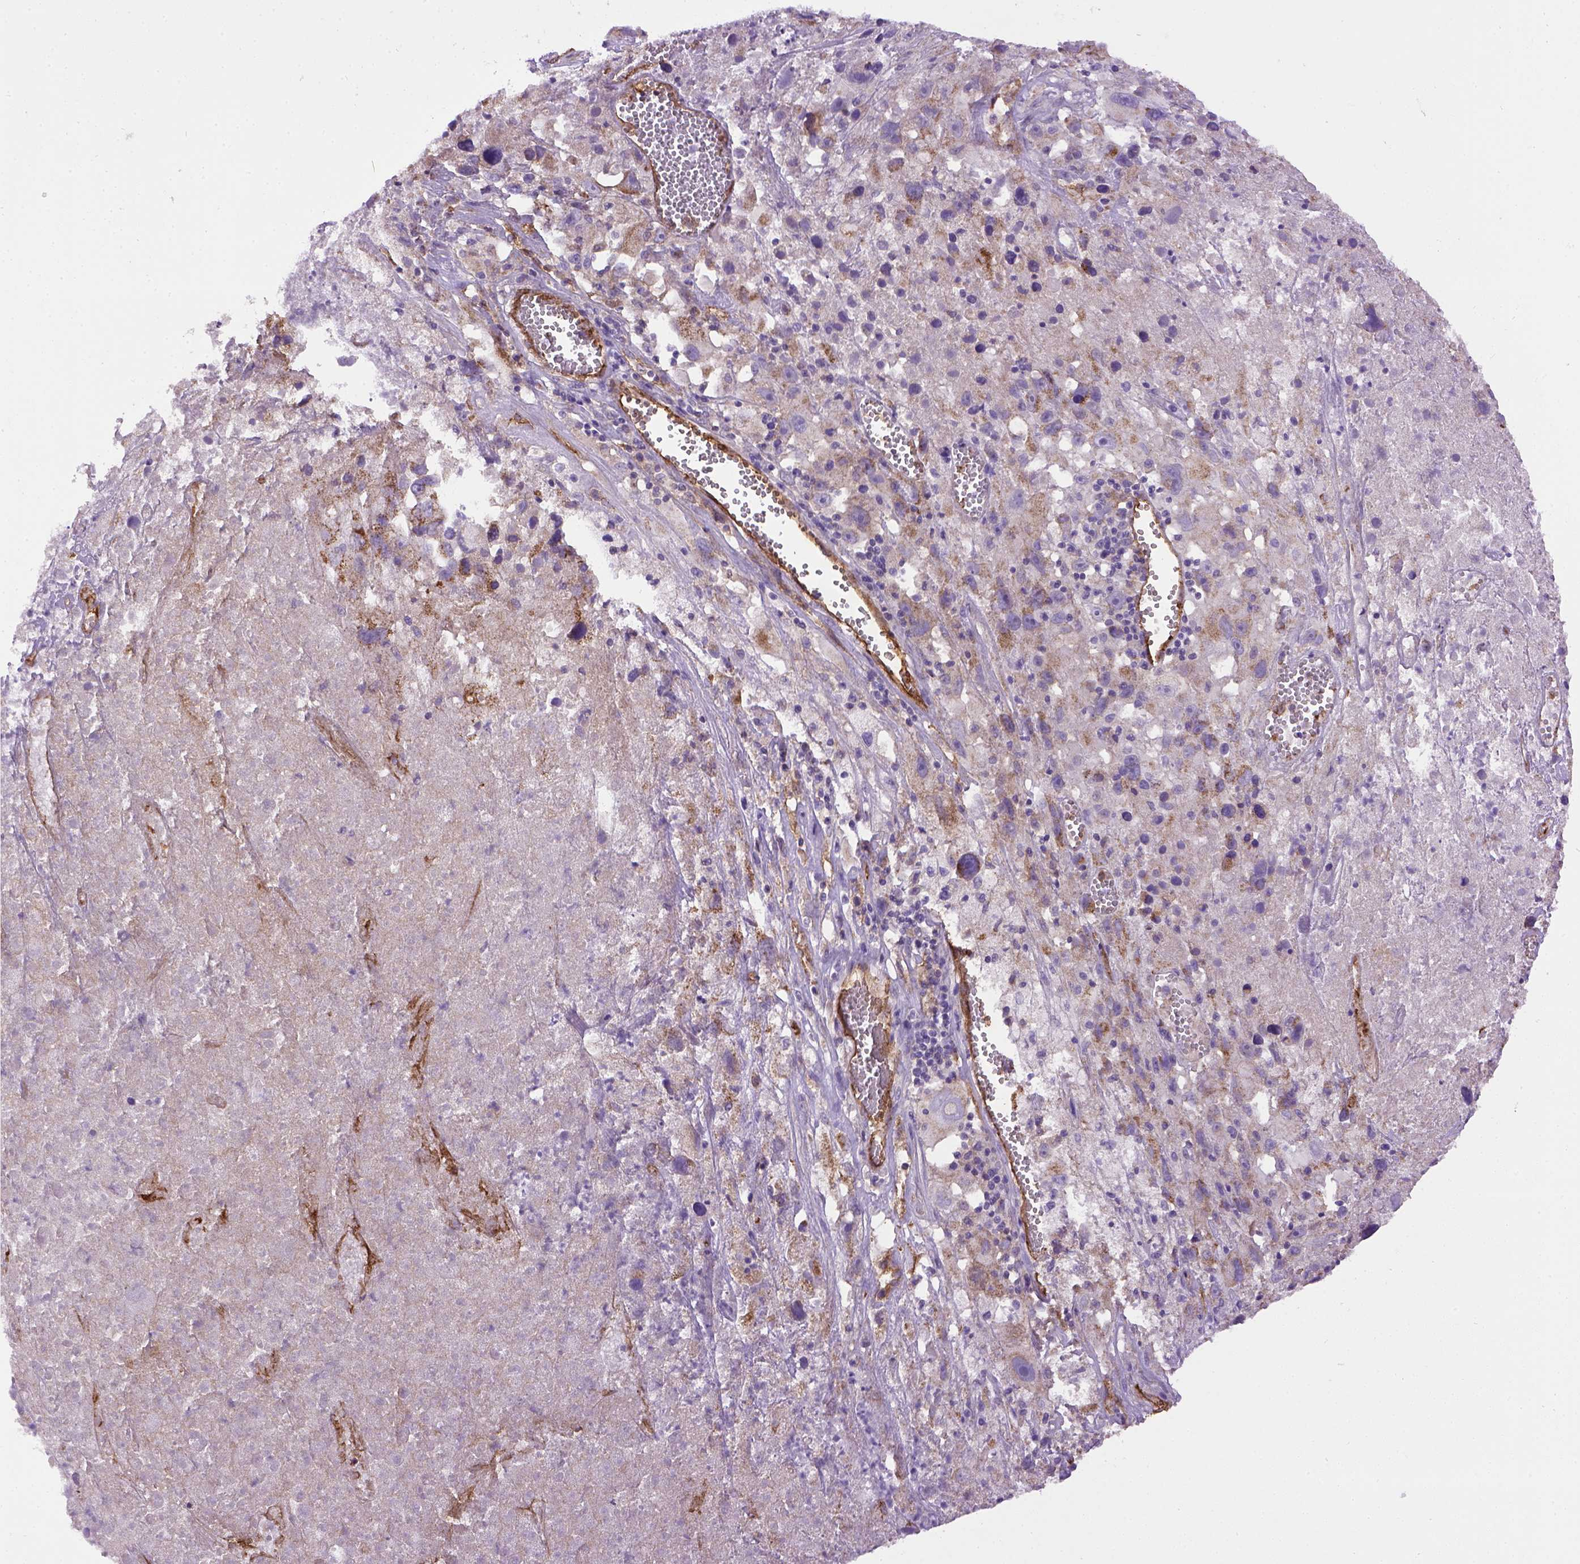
{"staining": {"intensity": "weak", "quantity": "25%-75%", "location": "cytoplasmic/membranous"}, "tissue": "melanoma", "cell_type": "Tumor cells", "image_type": "cancer", "snomed": [{"axis": "morphology", "description": "Malignant melanoma, Metastatic site"}, {"axis": "topography", "description": "Lymph node"}], "caption": "Melanoma stained with a brown dye displays weak cytoplasmic/membranous positive expression in about 25%-75% of tumor cells.", "gene": "ENG", "patient": {"sex": "male", "age": 50}}